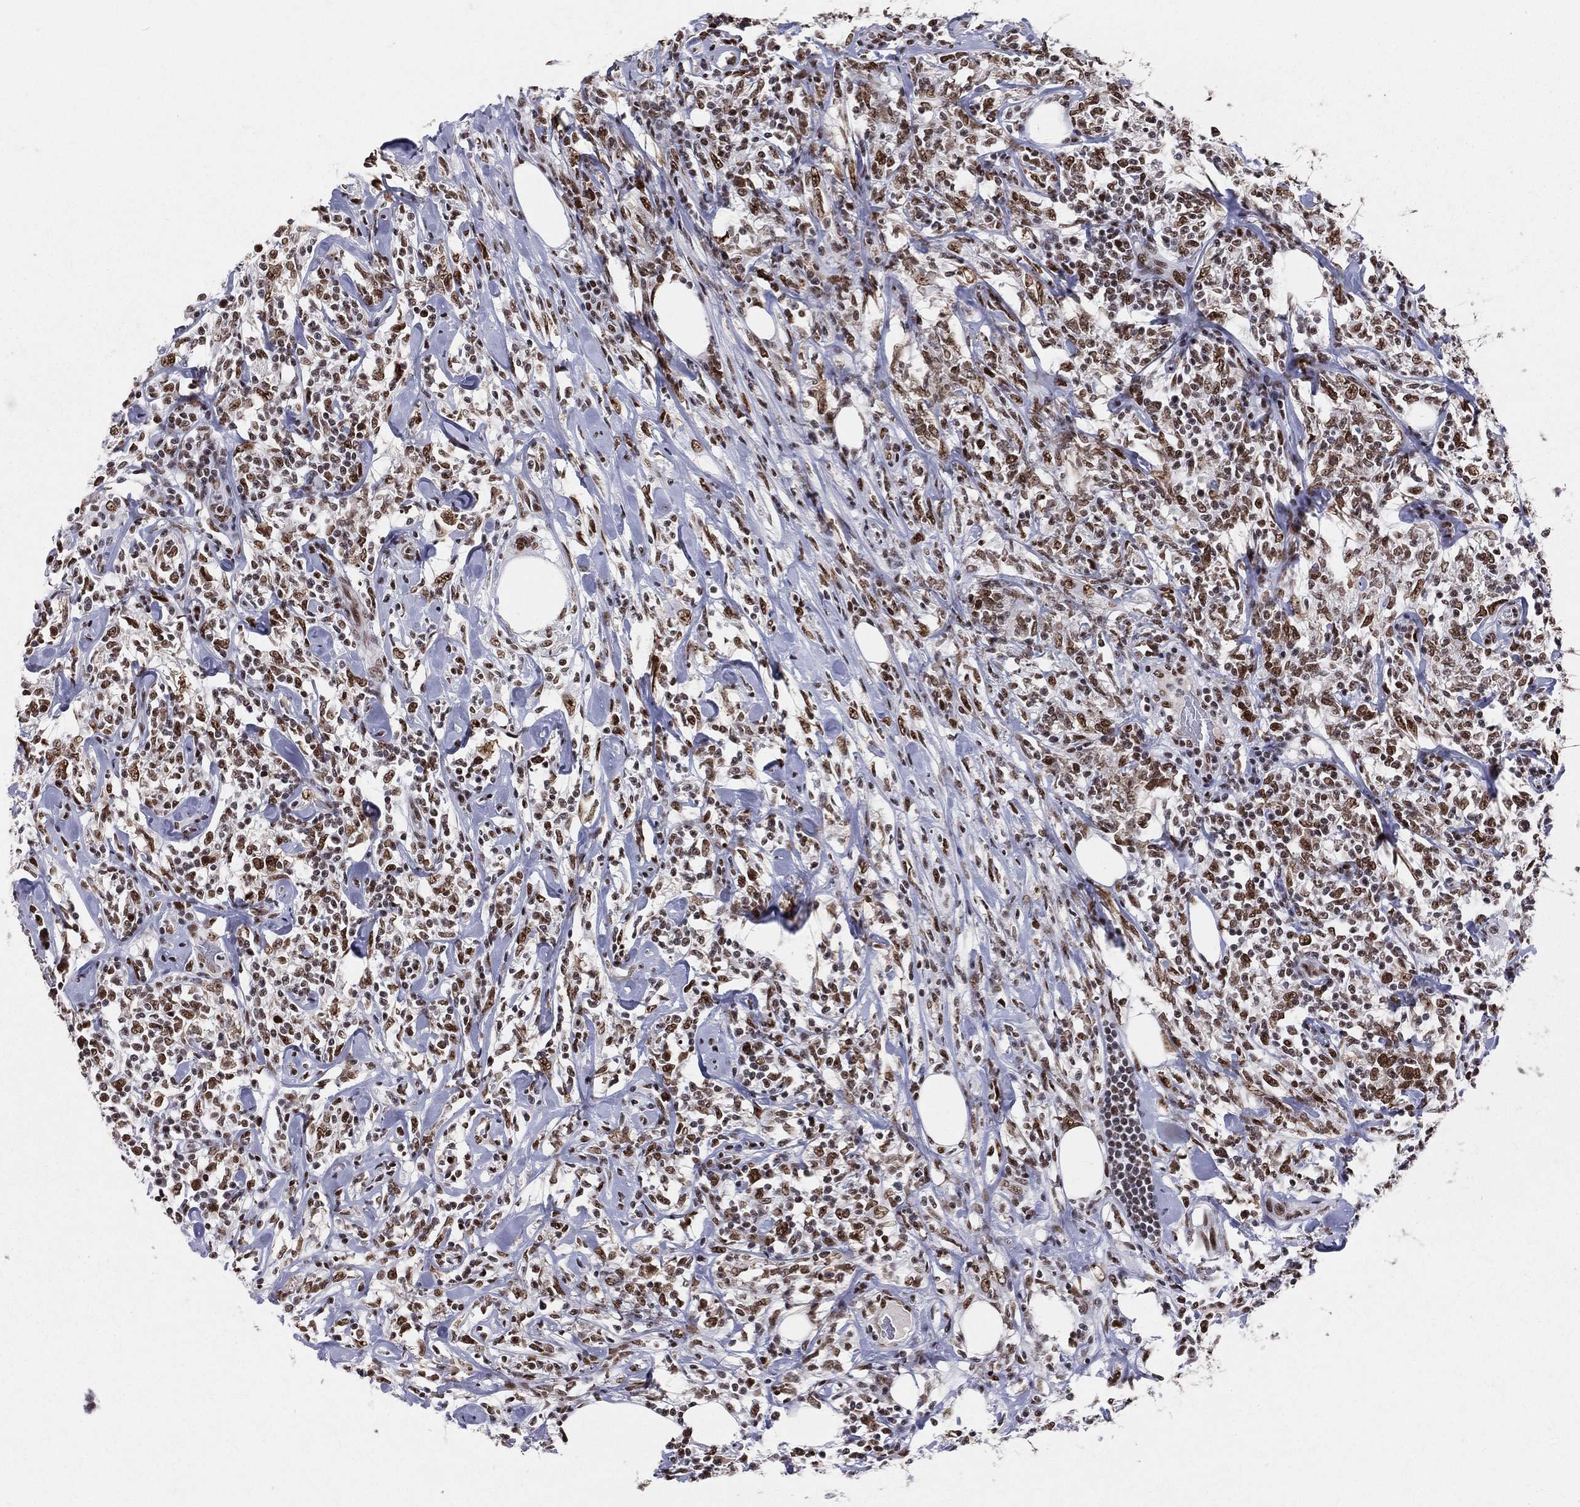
{"staining": {"intensity": "strong", "quantity": ">75%", "location": "nuclear"}, "tissue": "lymphoma", "cell_type": "Tumor cells", "image_type": "cancer", "snomed": [{"axis": "morphology", "description": "Malignant lymphoma, non-Hodgkin's type, High grade"}, {"axis": "topography", "description": "Lymph node"}], "caption": "An immunohistochemistry (IHC) micrograph of tumor tissue is shown. Protein staining in brown highlights strong nuclear positivity in high-grade malignant lymphoma, non-Hodgkin's type within tumor cells.", "gene": "CDK7", "patient": {"sex": "female", "age": 84}}